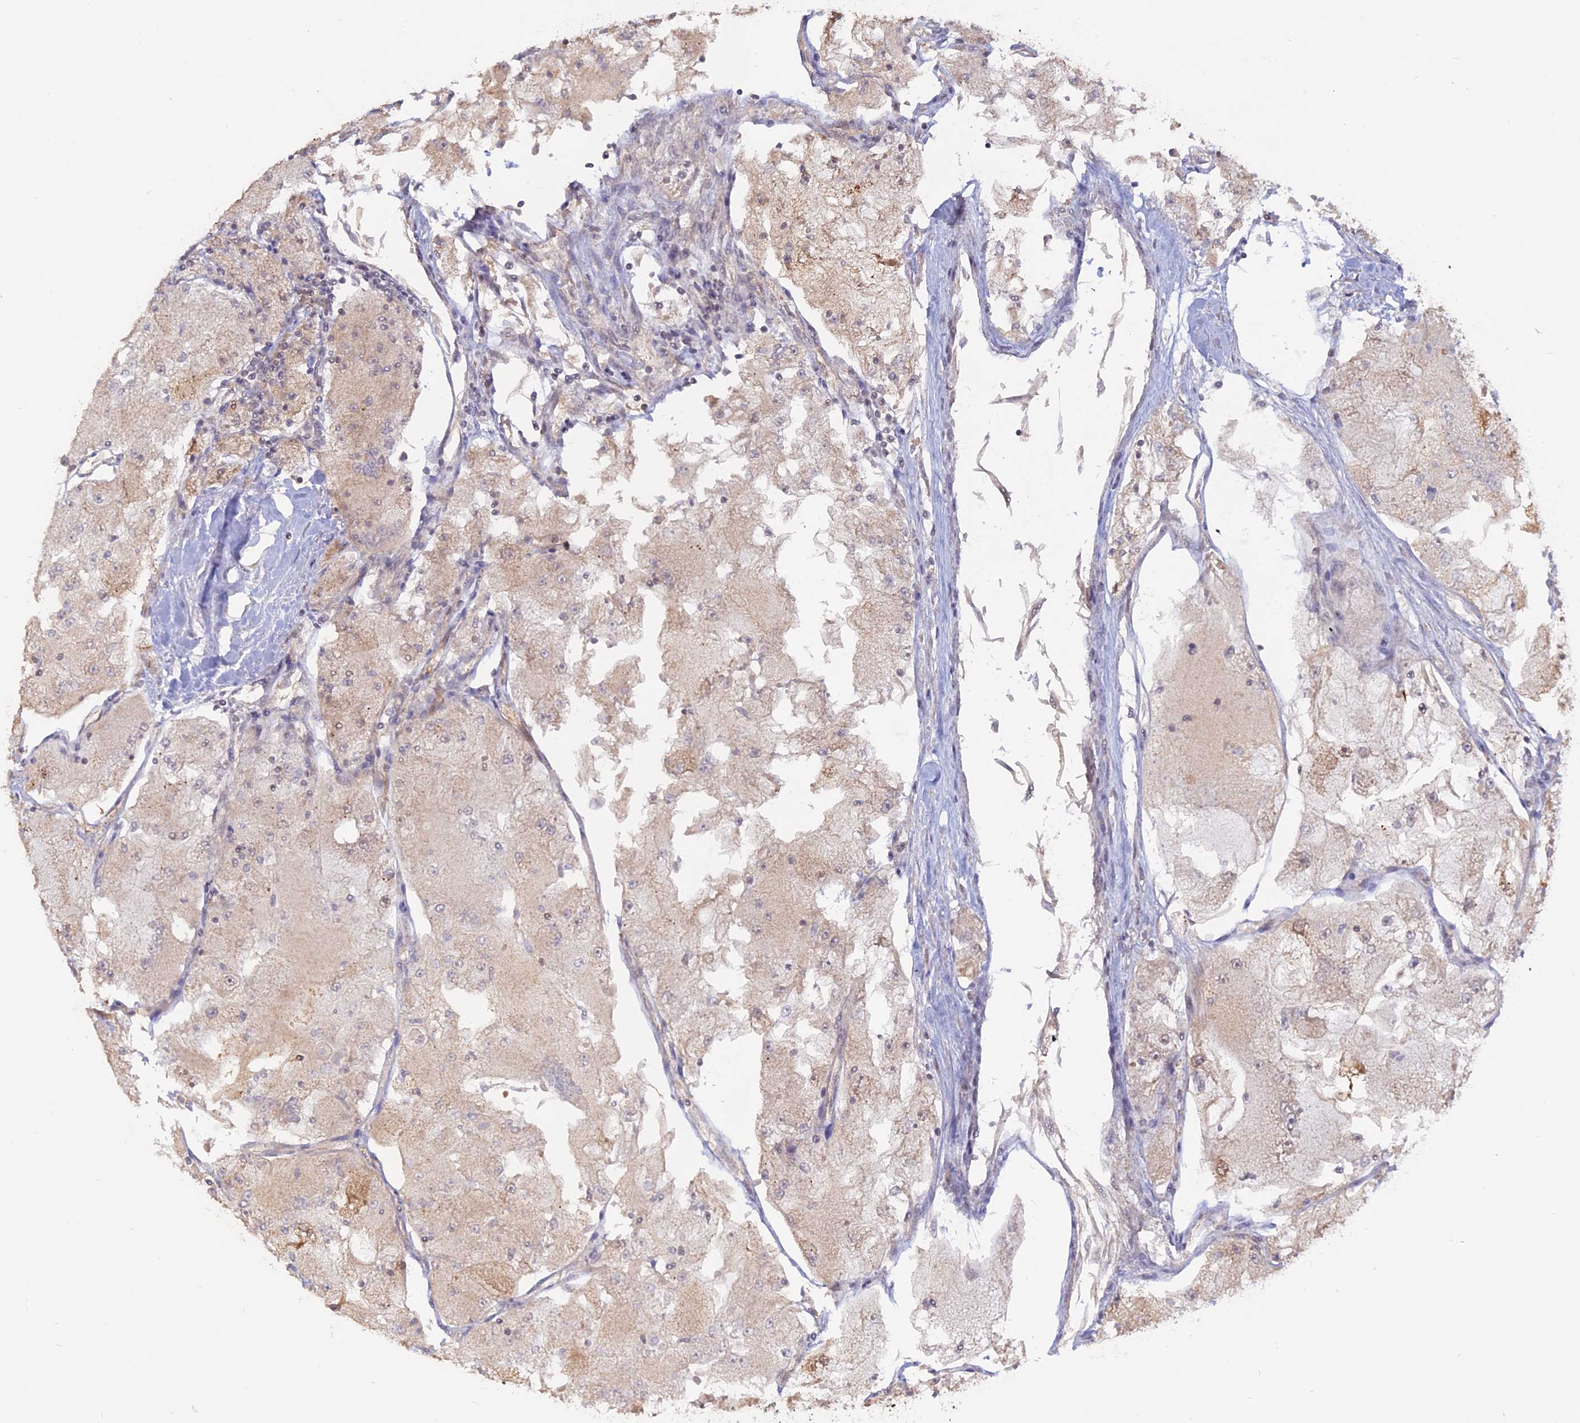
{"staining": {"intensity": "weak", "quantity": "25%-75%", "location": "cytoplasmic/membranous"}, "tissue": "renal cancer", "cell_type": "Tumor cells", "image_type": "cancer", "snomed": [{"axis": "morphology", "description": "Adenocarcinoma, NOS"}, {"axis": "topography", "description": "Kidney"}], "caption": "Protein expression by immunohistochemistry displays weak cytoplasmic/membranous positivity in approximately 25%-75% of tumor cells in renal cancer.", "gene": "PKIG", "patient": {"sex": "female", "age": 72}}